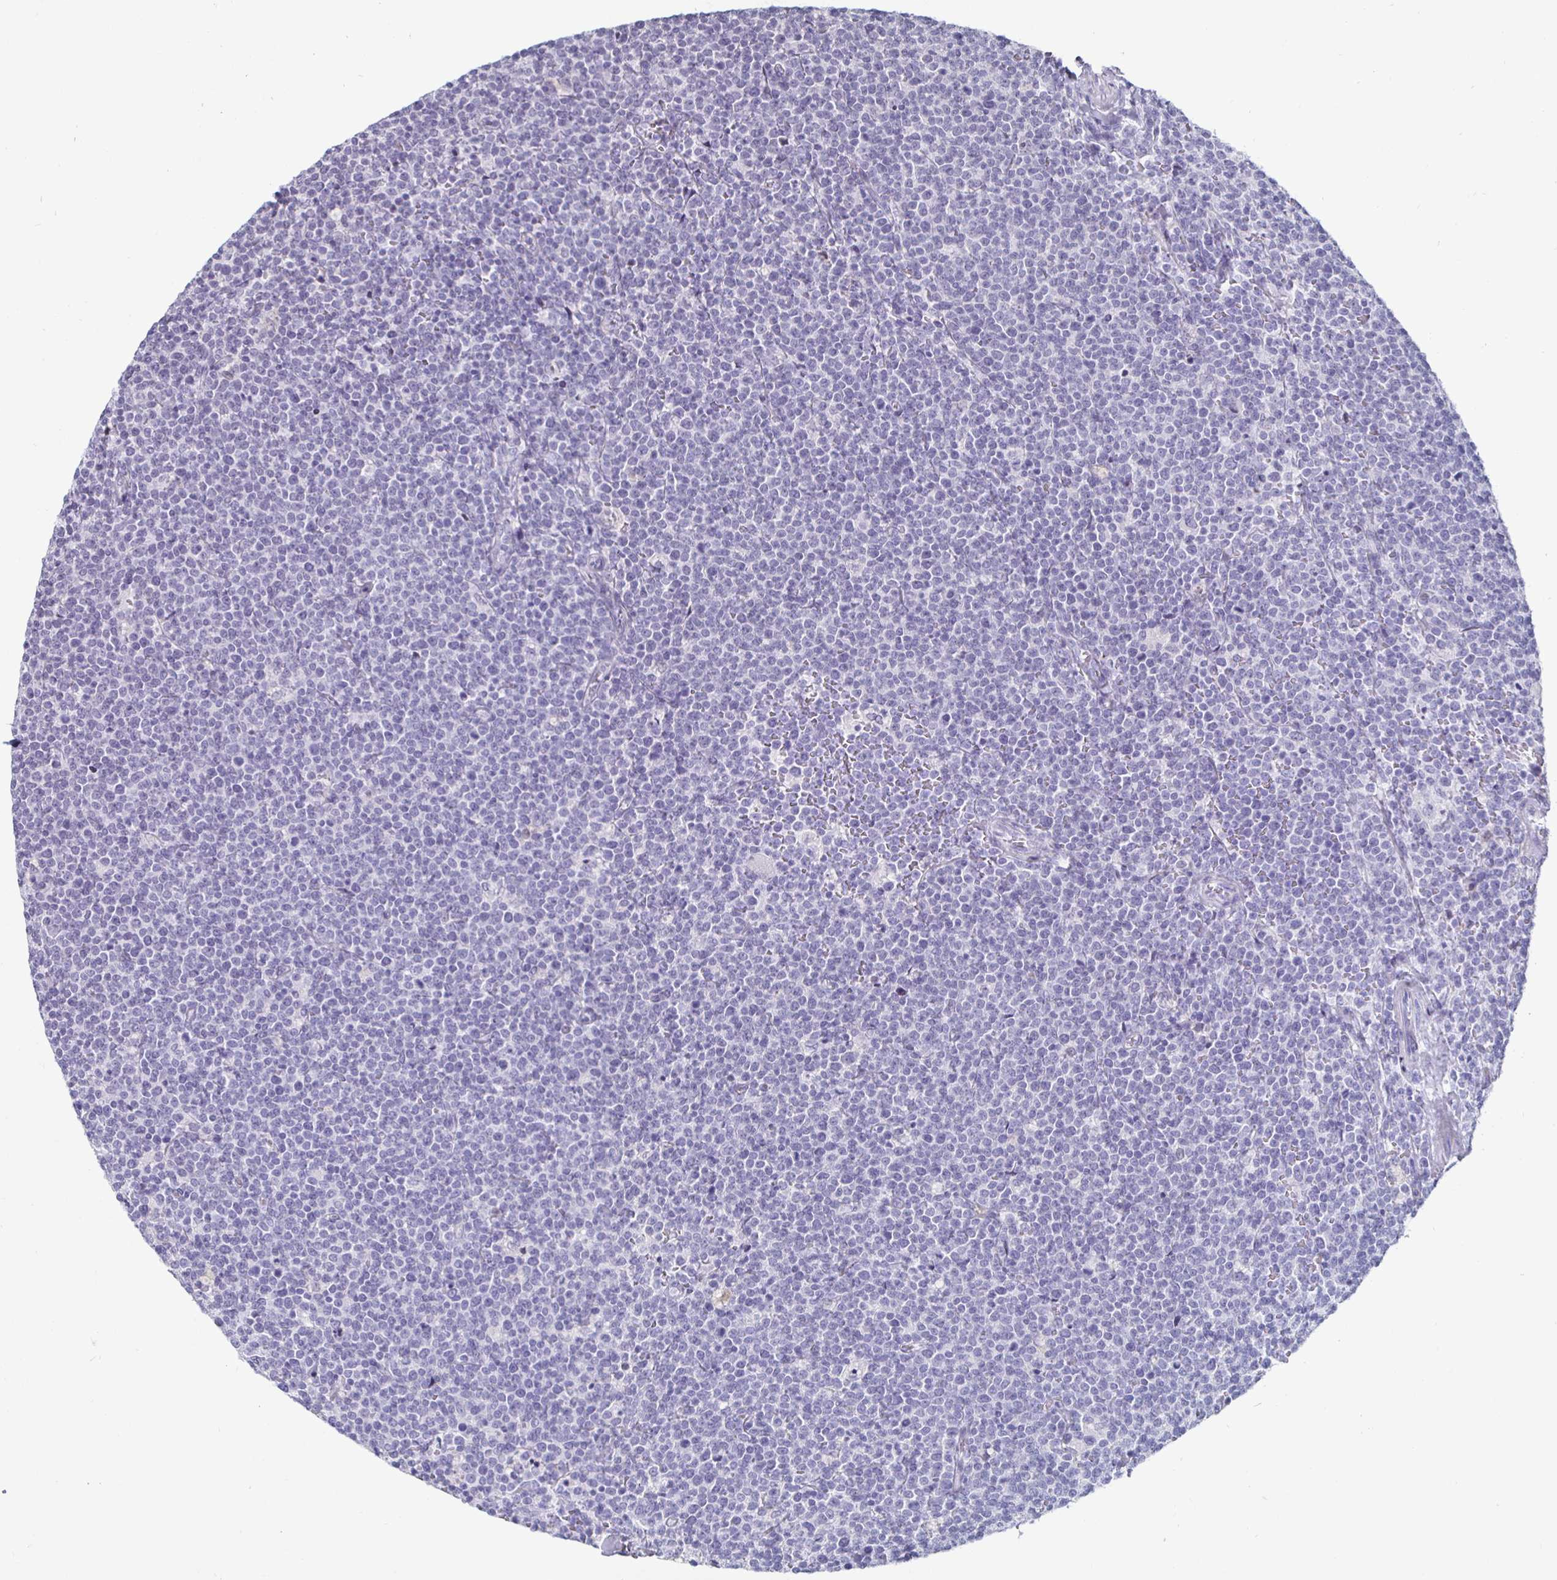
{"staining": {"intensity": "negative", "quantity": "none", "location": "none"}, "tissue": "lymphoma", "cell_type": "Tumor cells", "image_type": "cancer", "snomed": [{"axis": "morphology", "description": "Malignant lymphoma, non-Hodgkin's type, High grade"}, {"axis": "topography", "description": "Lymph node"}], "caption": "Tumor cells are negative for protein expression in human high-grade malignant lymphoma, non-Hodgkin's type.", "gene": "OOSP2", "patient": {"sex": "male", "age": 61}}